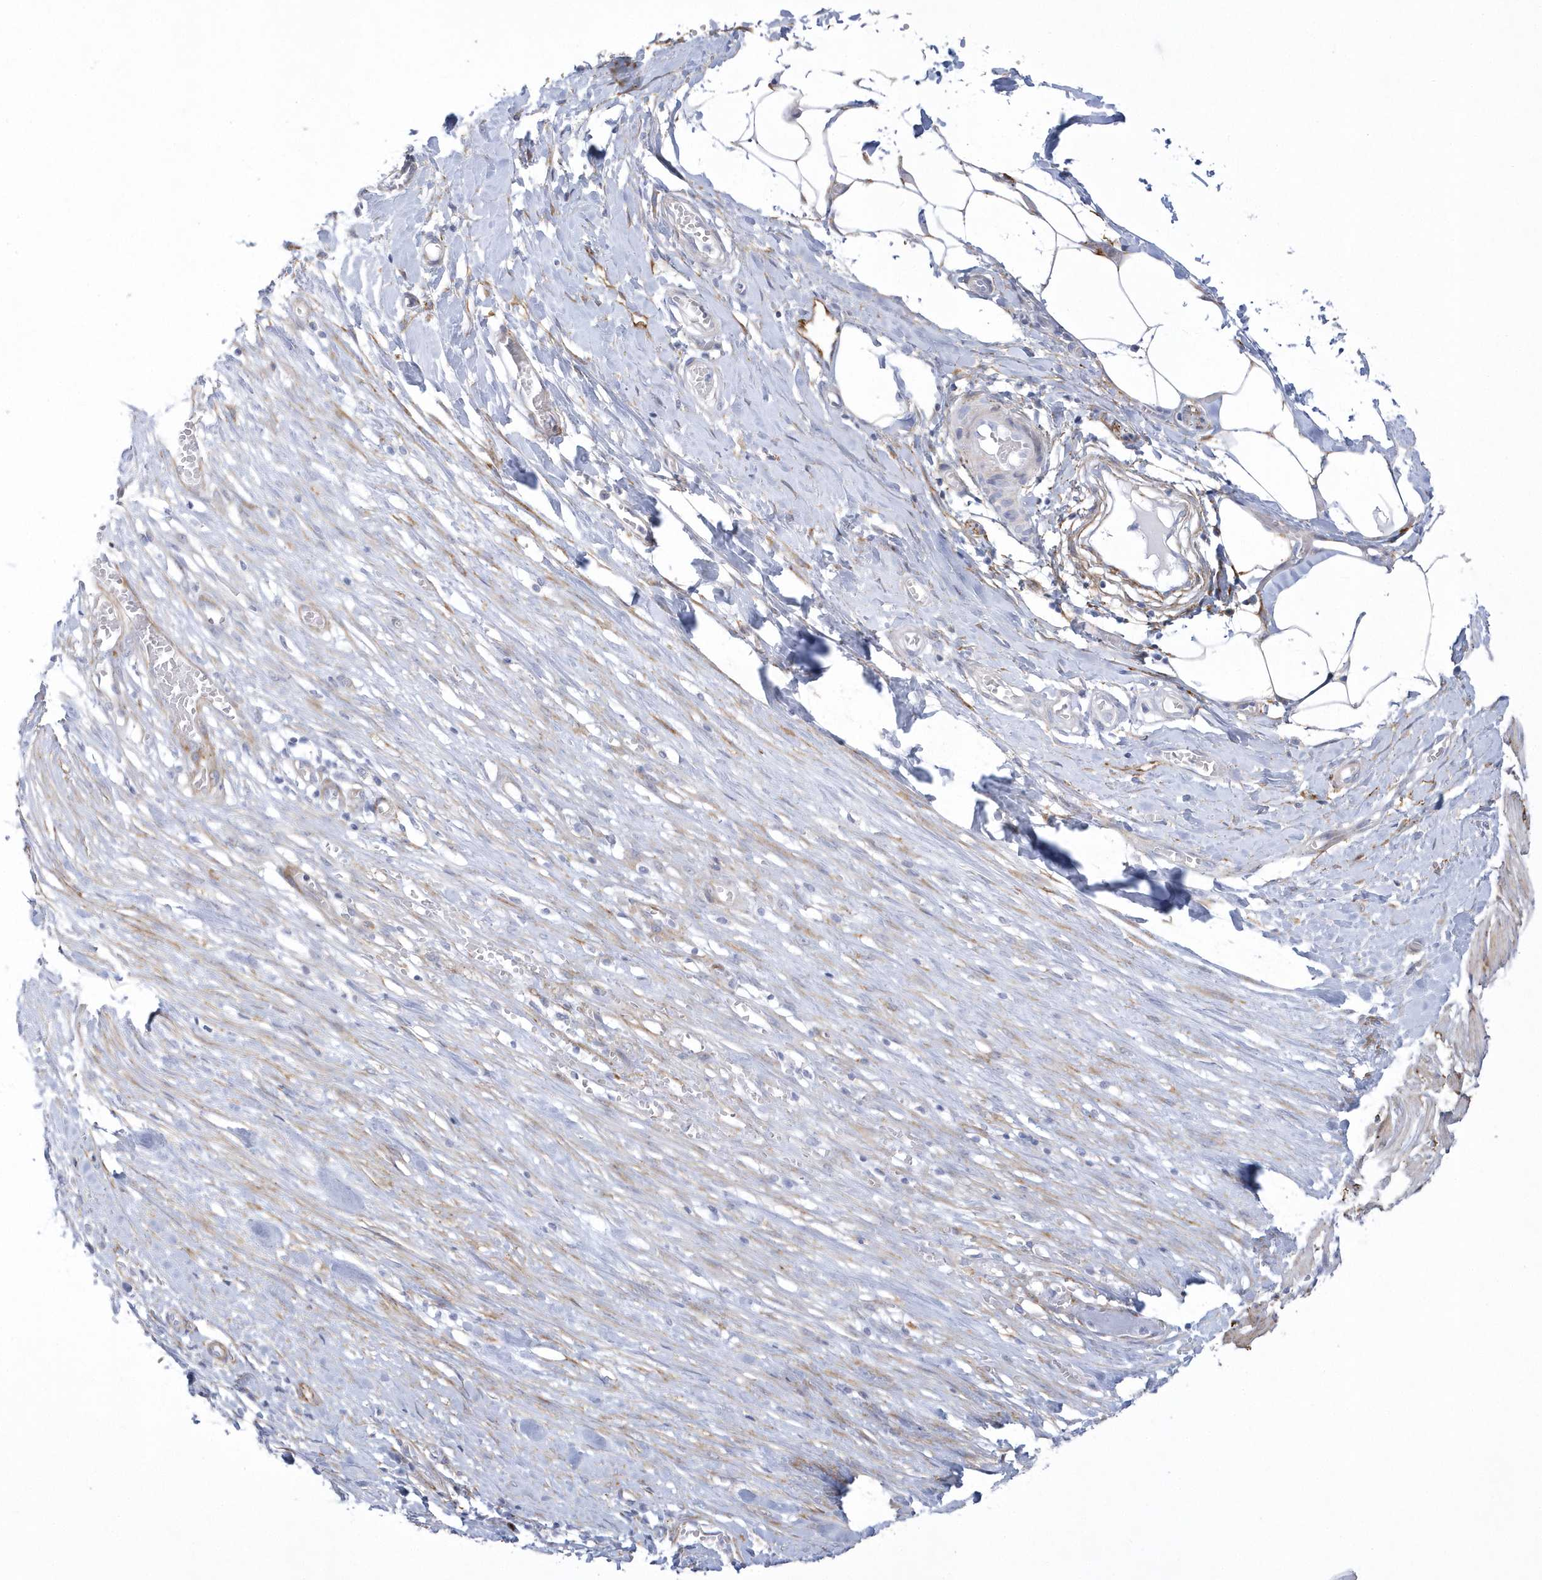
{"staining": {"intensity": "moderate", "quantity": "<25%", "location": "cytoplasmic/membranous"}, "tissue": "smooth muscle", "cell_type": "Smooth muscle cells", "image_type": "normal", "snomed": [{"axis": "morphology", "description": "Normal tissue, NOS"}, {"axis": "morphology", "description": "Adenocarcinoma, NOS"}, {"axis": "topography", "description": "Colon"}, {"axis": "topography", "description": "Peripheral nerve tissue"}], "caption": "Protein staining shows moderate cytoplasmic/membranous staining in approximately <25% of smooth muscle cells in normal smooth muscle. The staining was performed using DAB to visualize the protein expression in brown, while the nuclei were stained in blue with hematoxylin (Magnification: 20x).", "gene": "WDR27", "patient": {"sex": "male", "age": 14}}